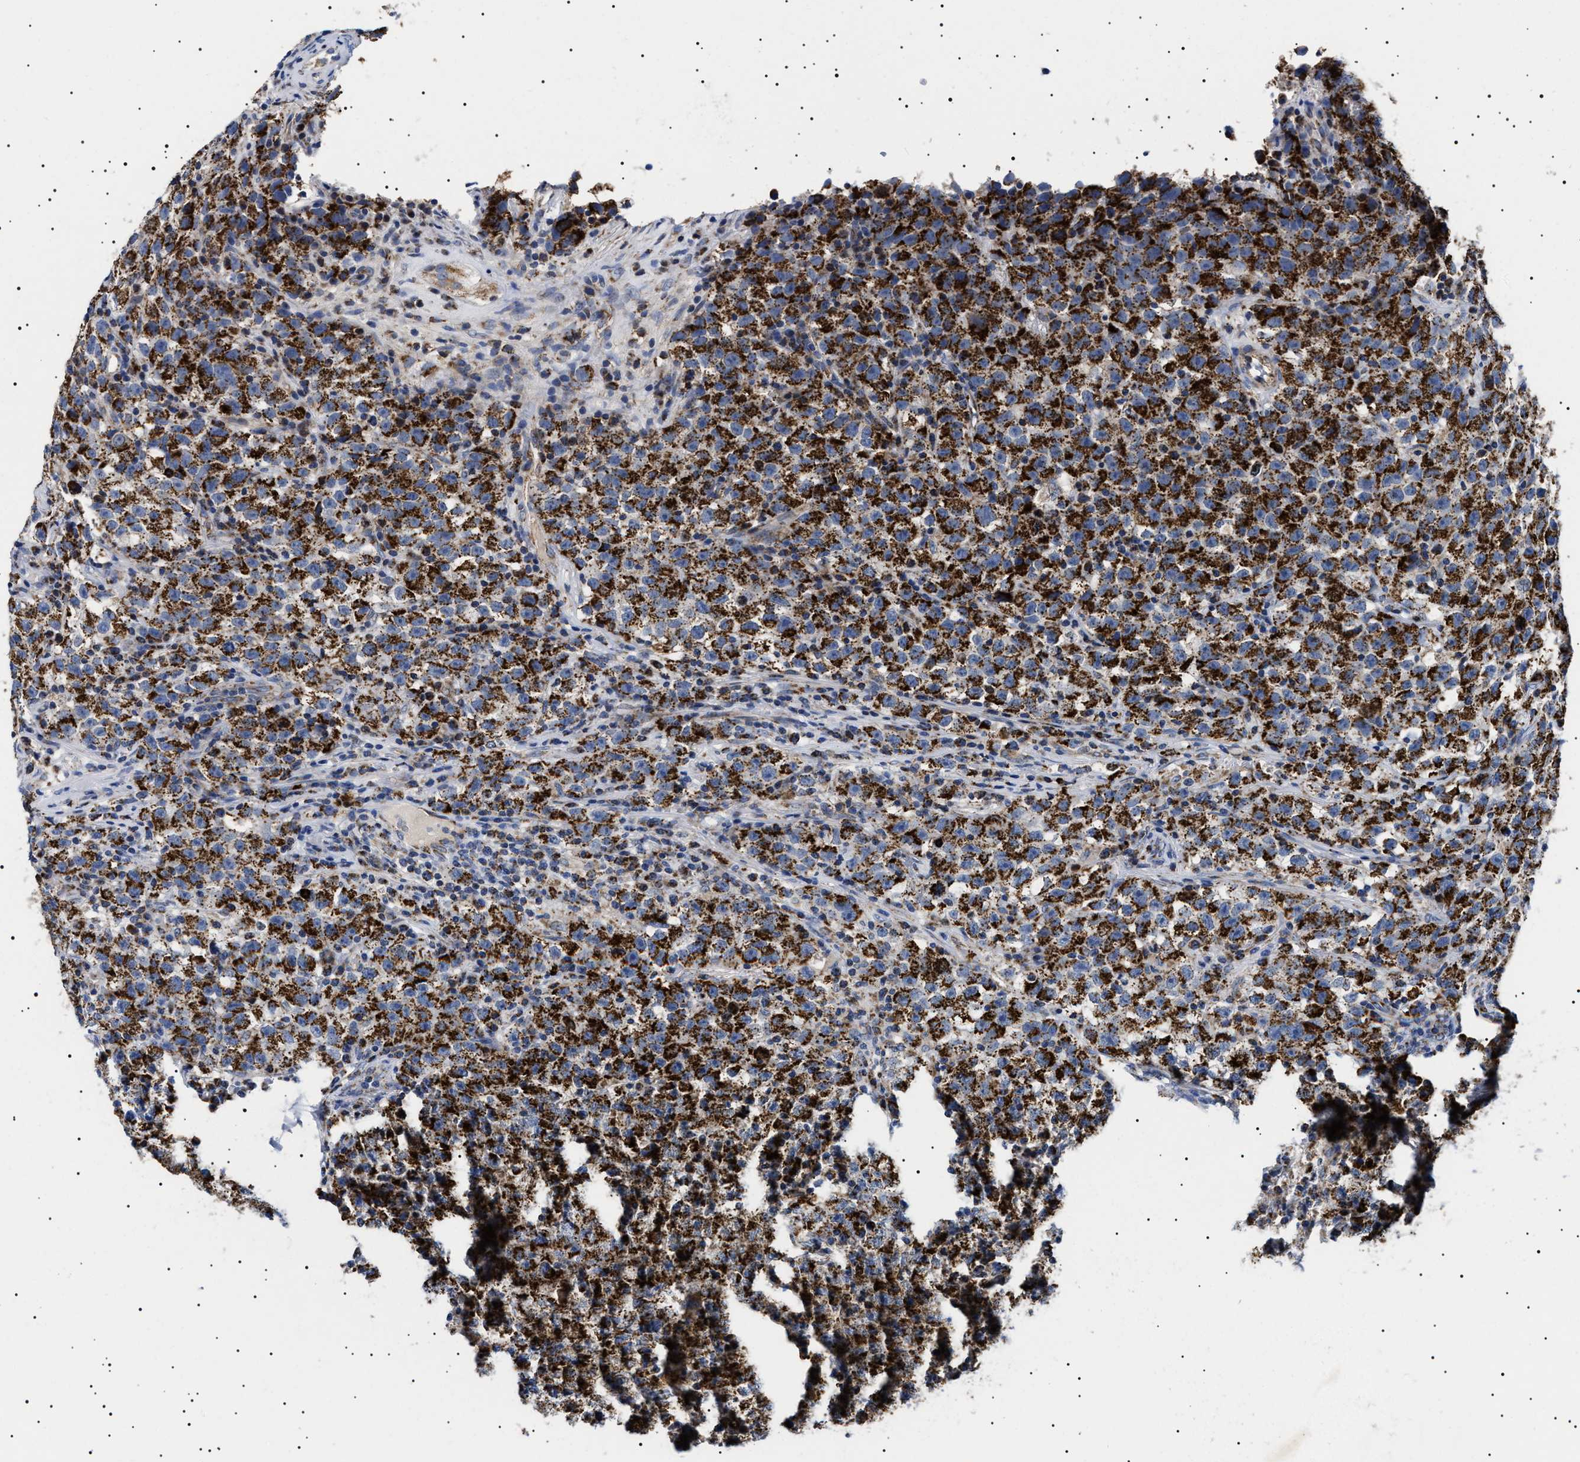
{"staining": {"intensity": "strong", "quantity": ">75%", "location": "cytoplasmic/membranous"}, "tissue": "testis cancer", "cell_type": "Tumor cells", "image_type": "cancer", "snomed": [{"axis": "morphology", "description": "Seminoma, NOS"}, {"axis": "topography", "description": "Testis"}], "caption": "A photomicrograph showing strong cytoplasmic/membranous positivity in about >75% of tumor cells in seminoma (testis), as visualized by brown immunohistochemical staining.", "gene": "CHRDL2", "patient": {"sex": "male", "age": 22}}